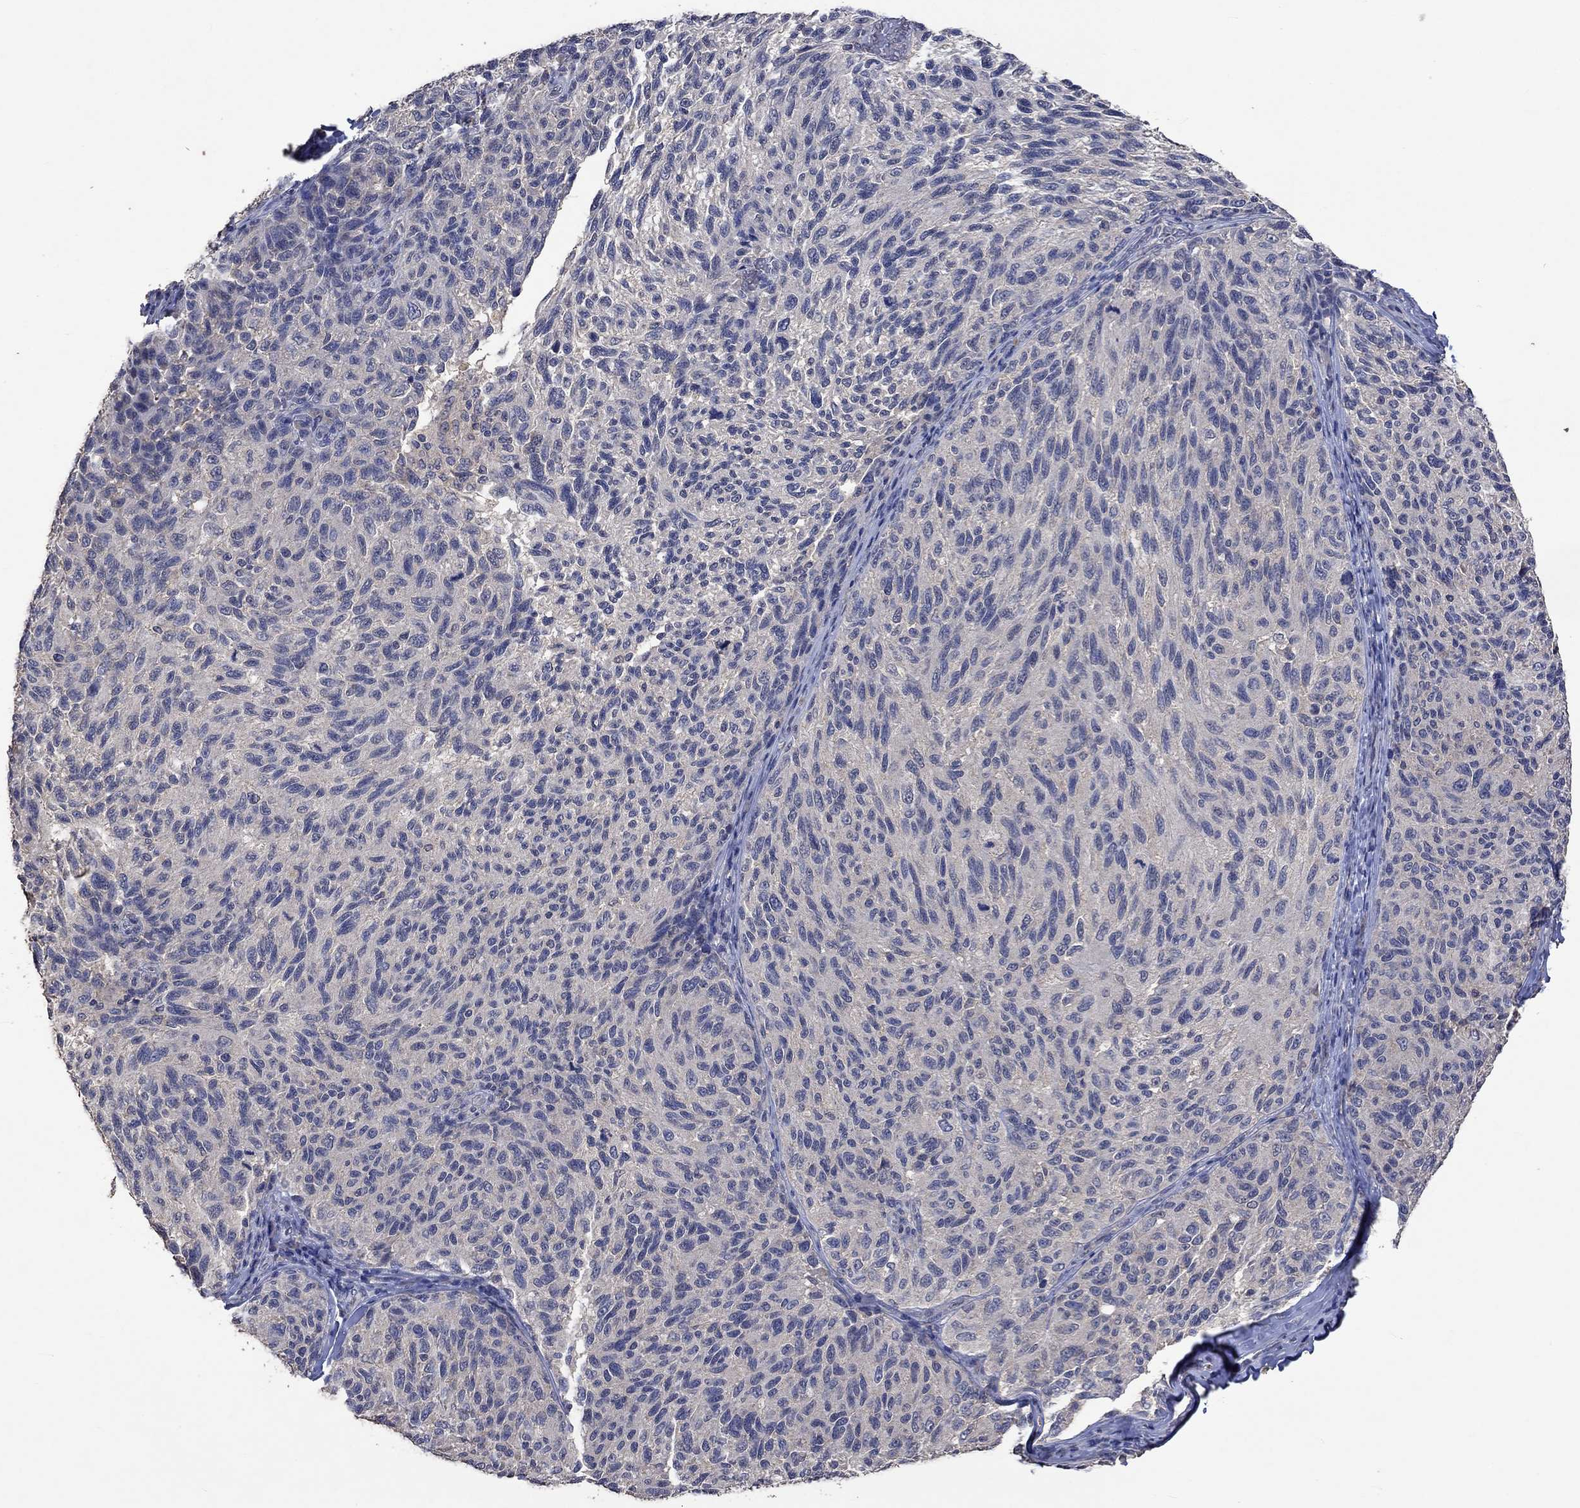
{"staining": {"intensity": "negative", "quantity": "none", "location": "none"}, "tissue": "melanoma", "cell_type": "Tumor cells", "image_type": "cancer", "snomed": [{"axis": "morphology", "description": "Malignant melanoma, NOS"}, {"axis": "topography", "description": "Skin"}], "caption": "This is a histopathology image of immunohistochemistry staining of malignant melanoma, which shows no expression in tumor cells.", "gene": "PTPN20", "patient": {"sex": "female", "age": 73}}